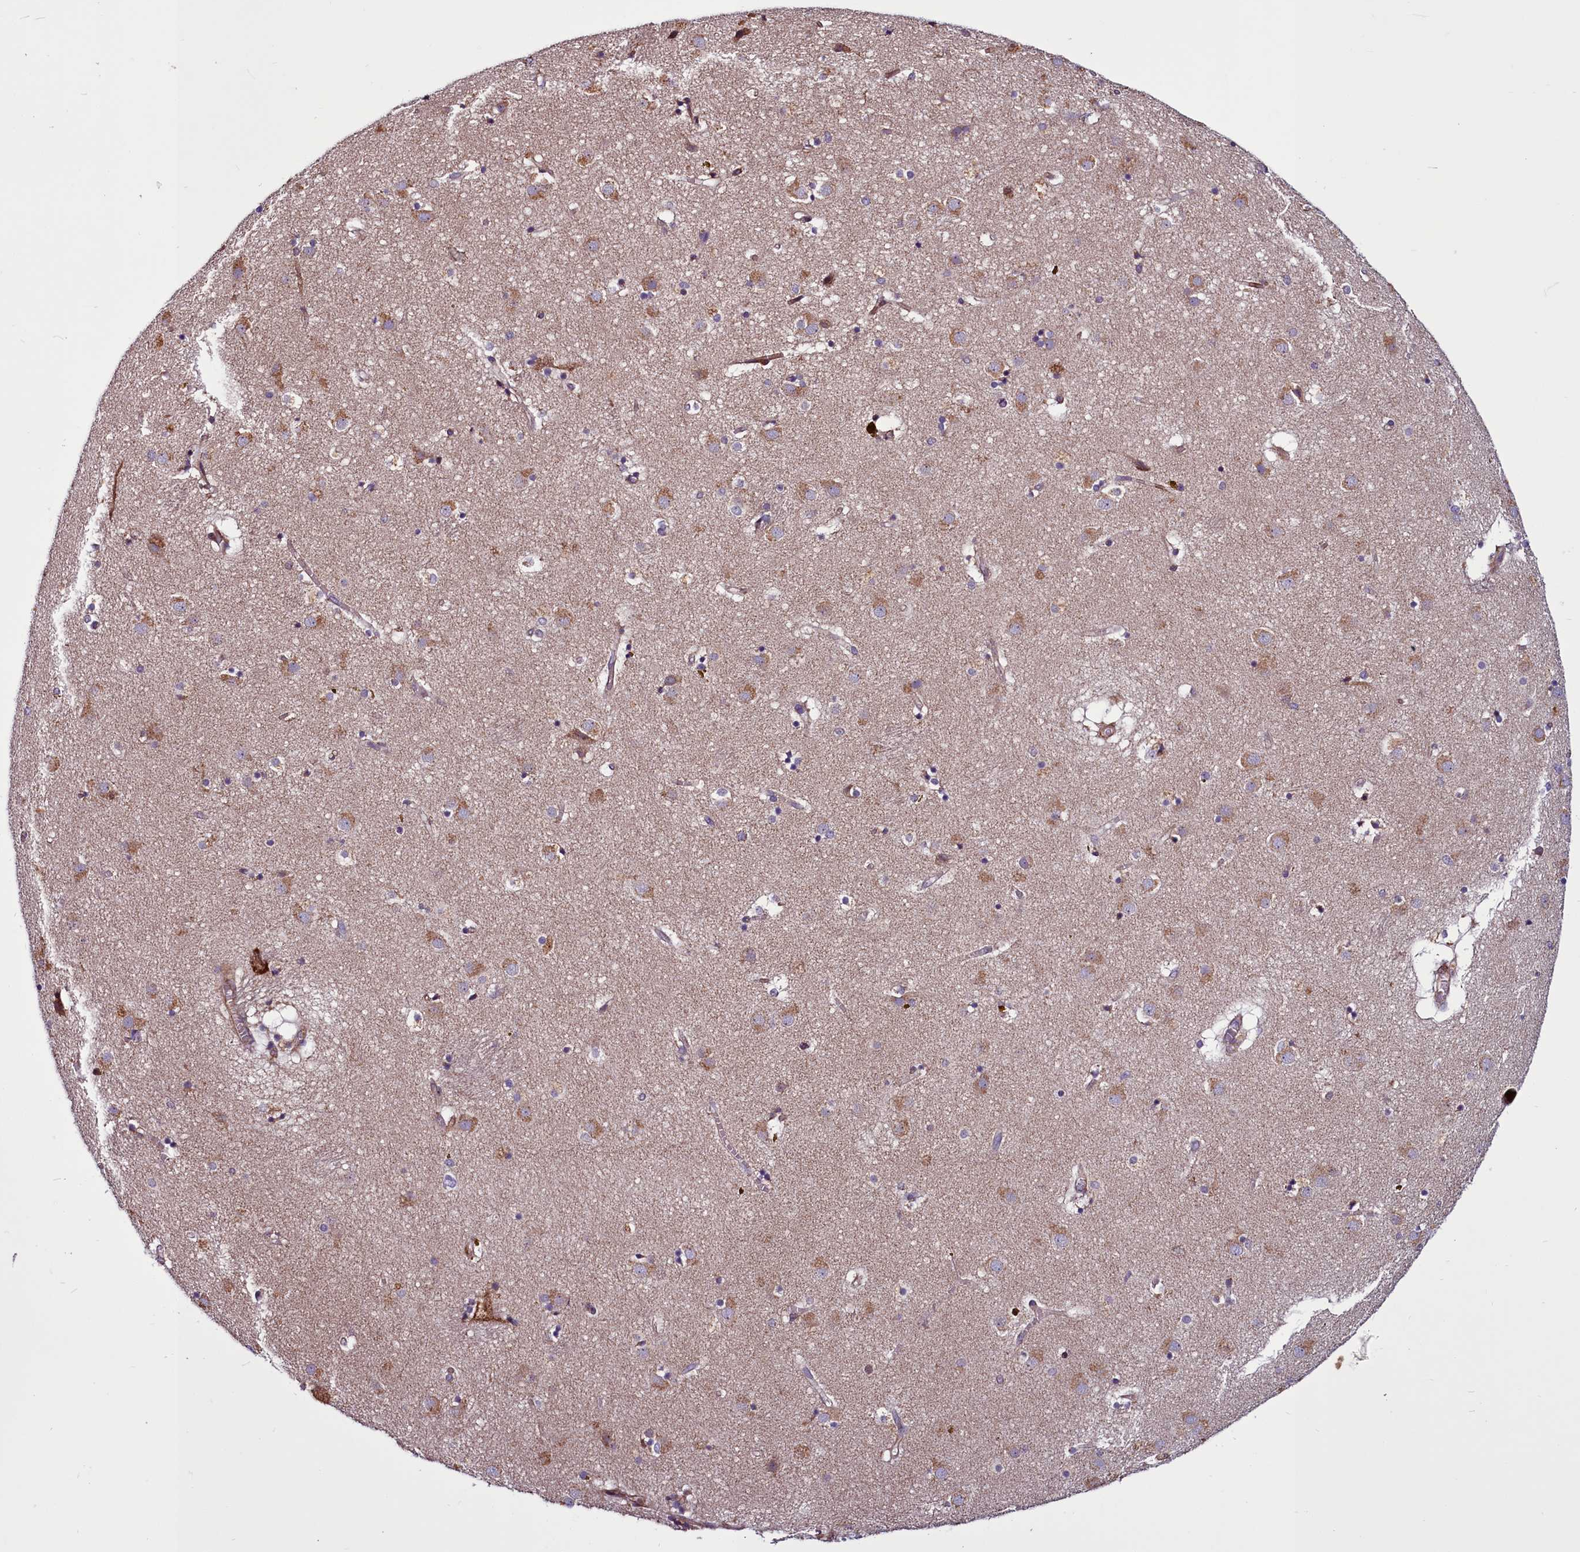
{"staining": {"intensity": "weak", "quantity": "<25%", "location": "cytoplasmic/membranous"}, "tissue": "caudate", "cell_type": "Glial cells", "image_type": "normal", "snomed": [{"axis": "morphology", "description": "Normal tissue, NOS"}, {"axis": "topography", "description": "Lateral ventricle wall"}], "caption": "This is an IHC histopathology image of normal caudate. There is no staining in glial cells.", "gene": "MCRIP1", "patient": {"sex": "male", "age": 70}}